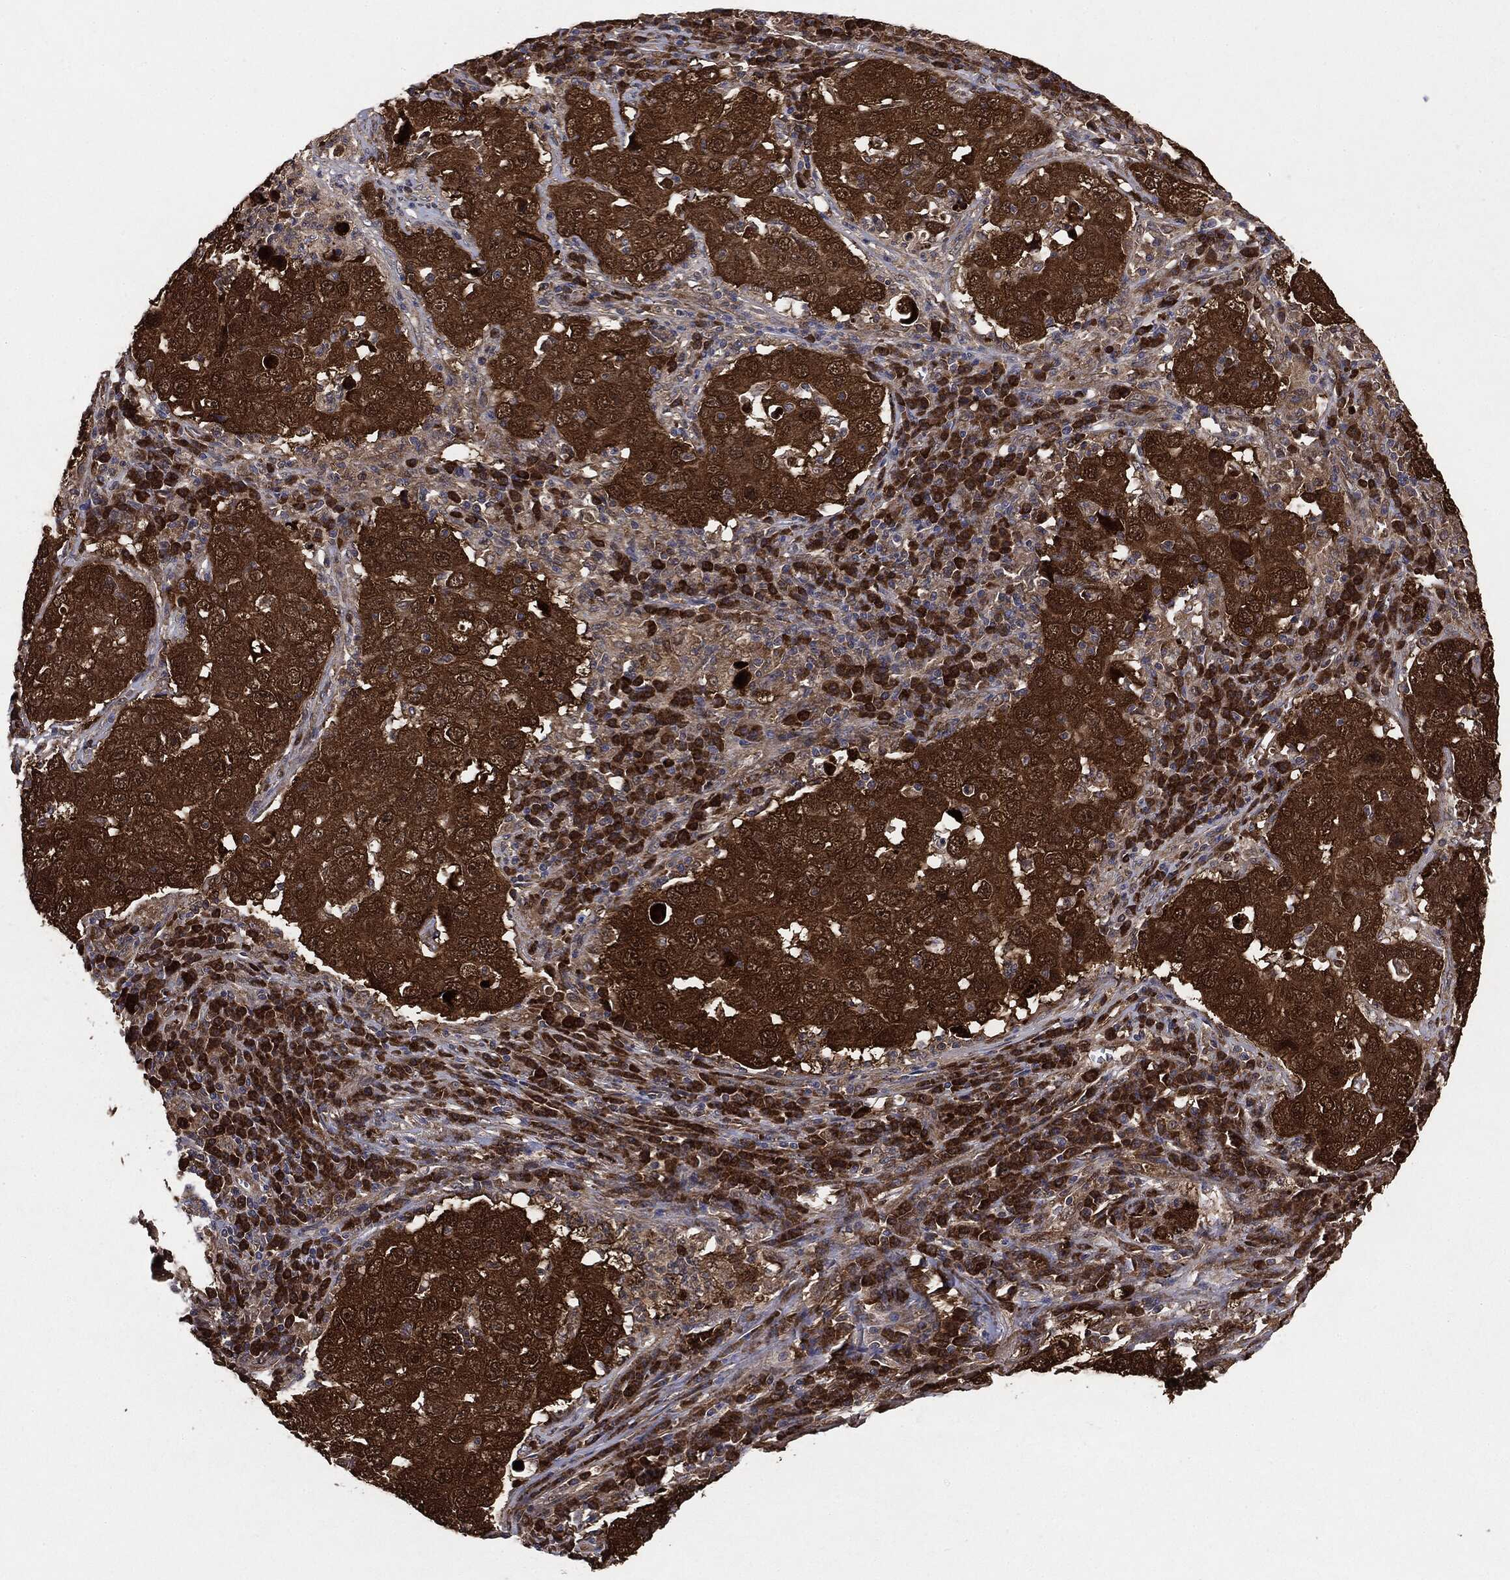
{"staining": {"intensity": "strong", "quantity": ">75%", "location": "cytoplasmic/membranous"}, "tissue": "lung cancer", "cell_type": "Tumor cells", "image_type": "cancer", "snomed": [{"axis": "morphology", "description": "Adenocarcinoma, NOS"}, {"axis": "topography", "description": "Lung"}], "caption": "A photomicrograph of lung cancer (adenocarcinoma) stained for a protein shows strong cytoplasmic/membranous brown staining in tumor cells.", "gene": "NME1", "patient": {"sex": "male", "age": 73}}